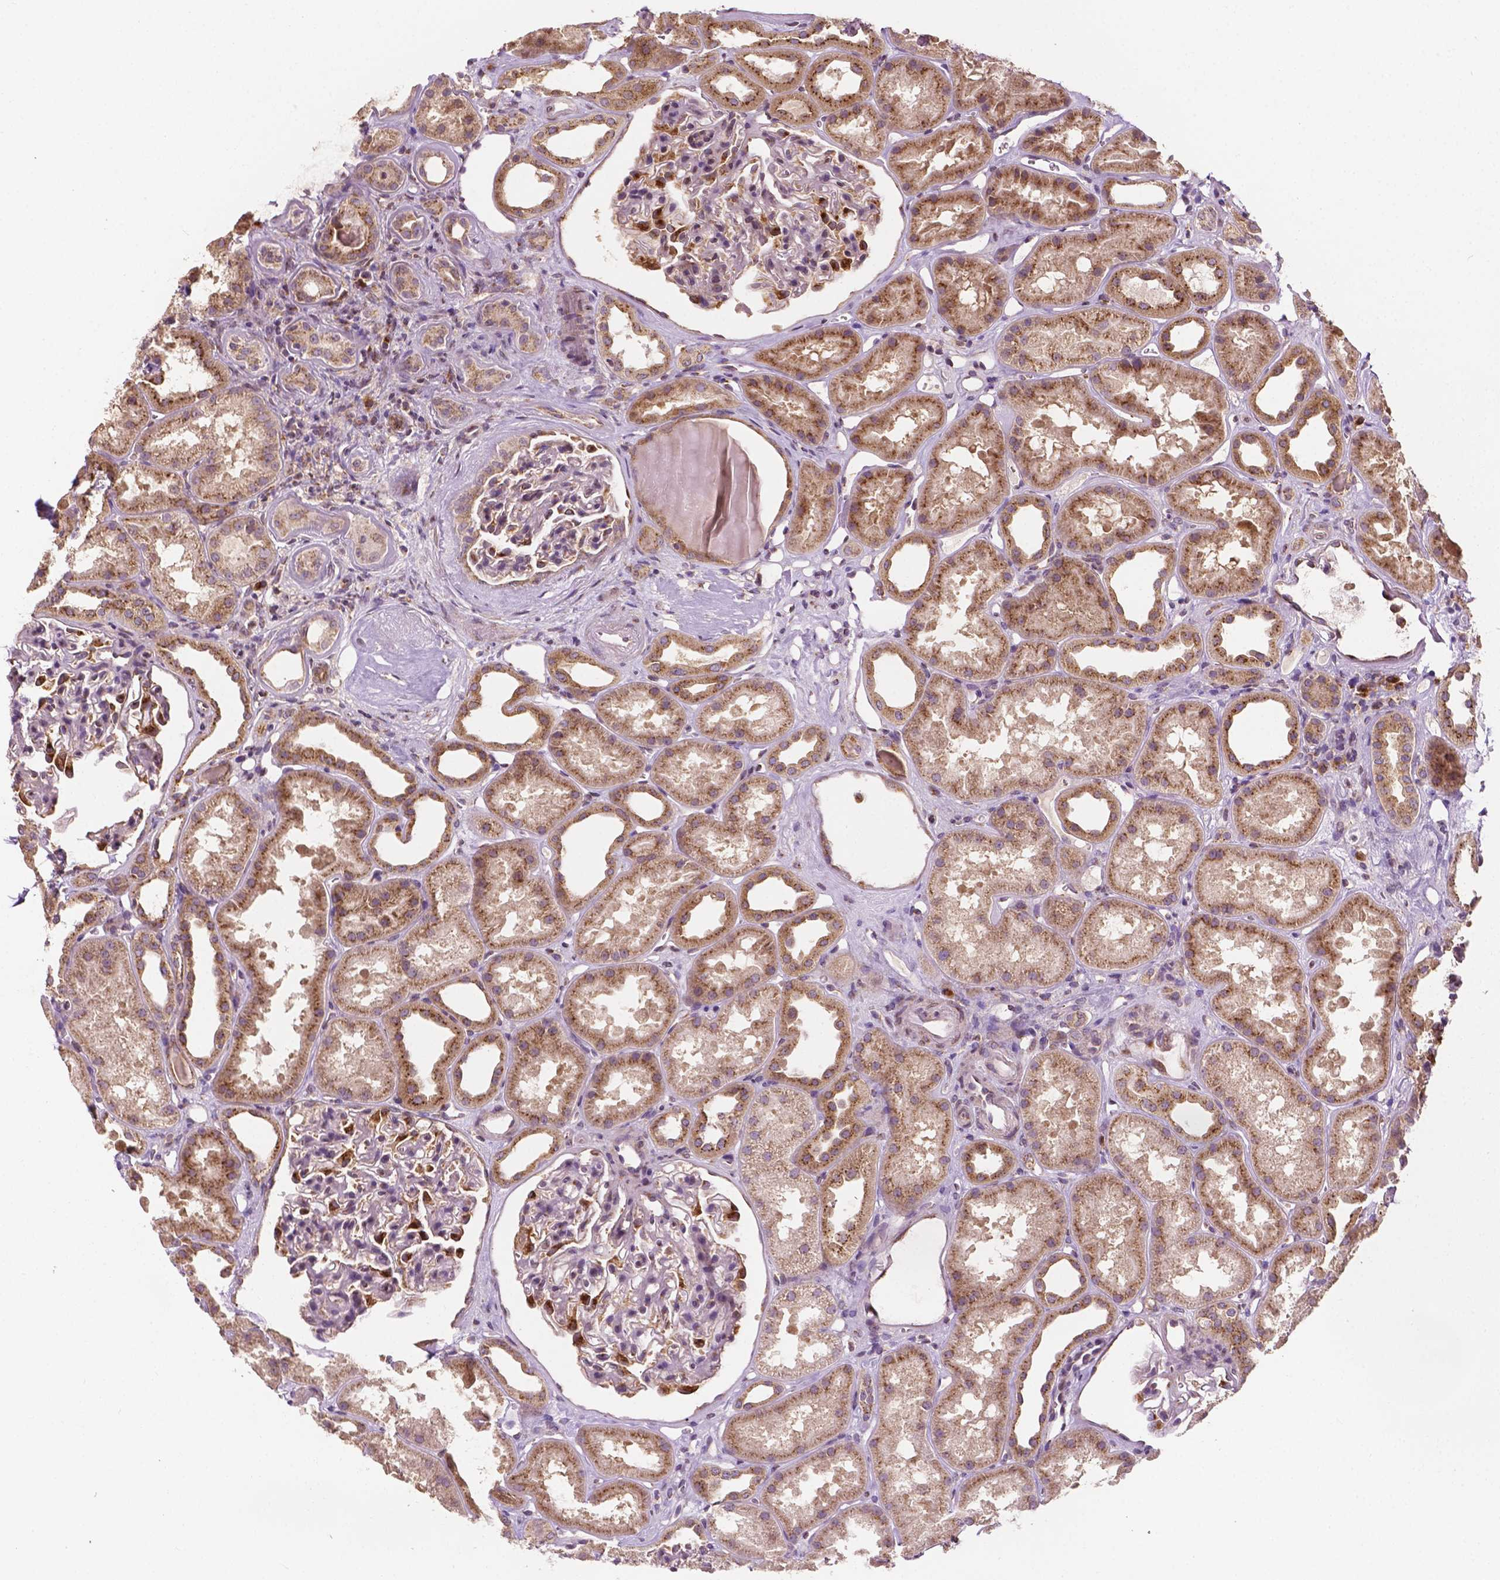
{"staining": {"intensity": "moderate", "quantity": "25%-75%", "location": "cytoplasmic/membranous"}, "tissue": "kidney", "cell_type": "Cells in glomeruli", "image_type": "normal", "snomed": [{"axis": "morphology", "description": "Normal tissue, NOS"}, {"axis": "topography", "description": "Kidney"}], "caption": "Immunohistochemistry (IHC) of unremarkable kidney shows medium levels of moderate cytoplasmic/membranous staining in approximately 25%-75% of cells in glomeruli. (IHC, brightfield microscopy, high magnification).", "gene": "EBAG9", "patient": {"sex": "male", "age": 61}}